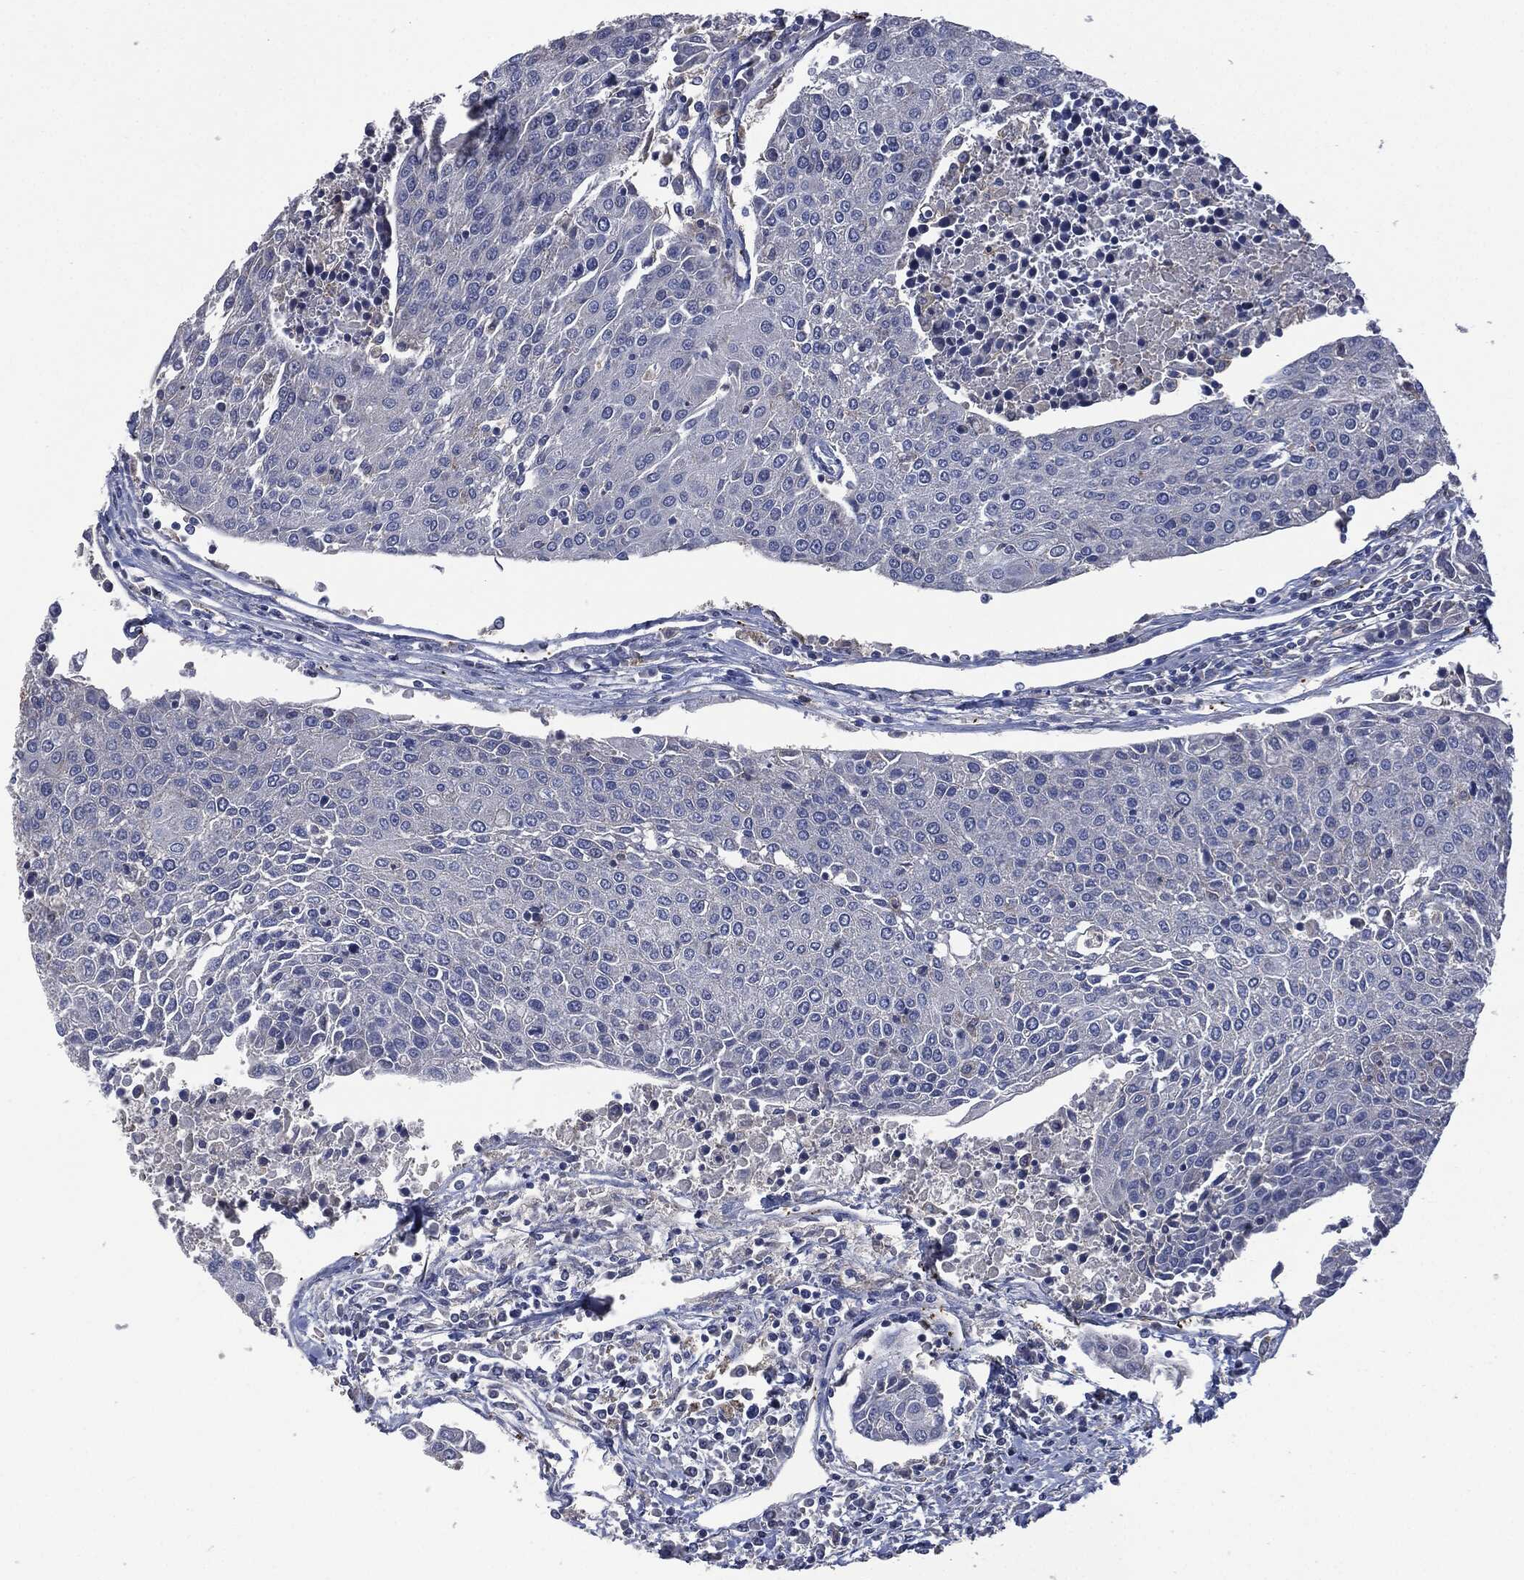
{"staining": {"intensity": "negative", "quantity": "none", "location": "none"}, "tissue": "urothelial cancer", "cell_type": "Tumor cells", "image_type": "cancer", "snomed": [{"axis": "morphology", "description": "Urothelial carcinoma, High grade"}, {"axis": "topography", "description": "Urinary bladder"}], "caption": "The IHC image has no significant positivity in tumor cells of urothelial cancer tissue.", "gene": "CD33", "patient": {"sex": "female", "age": 85}}